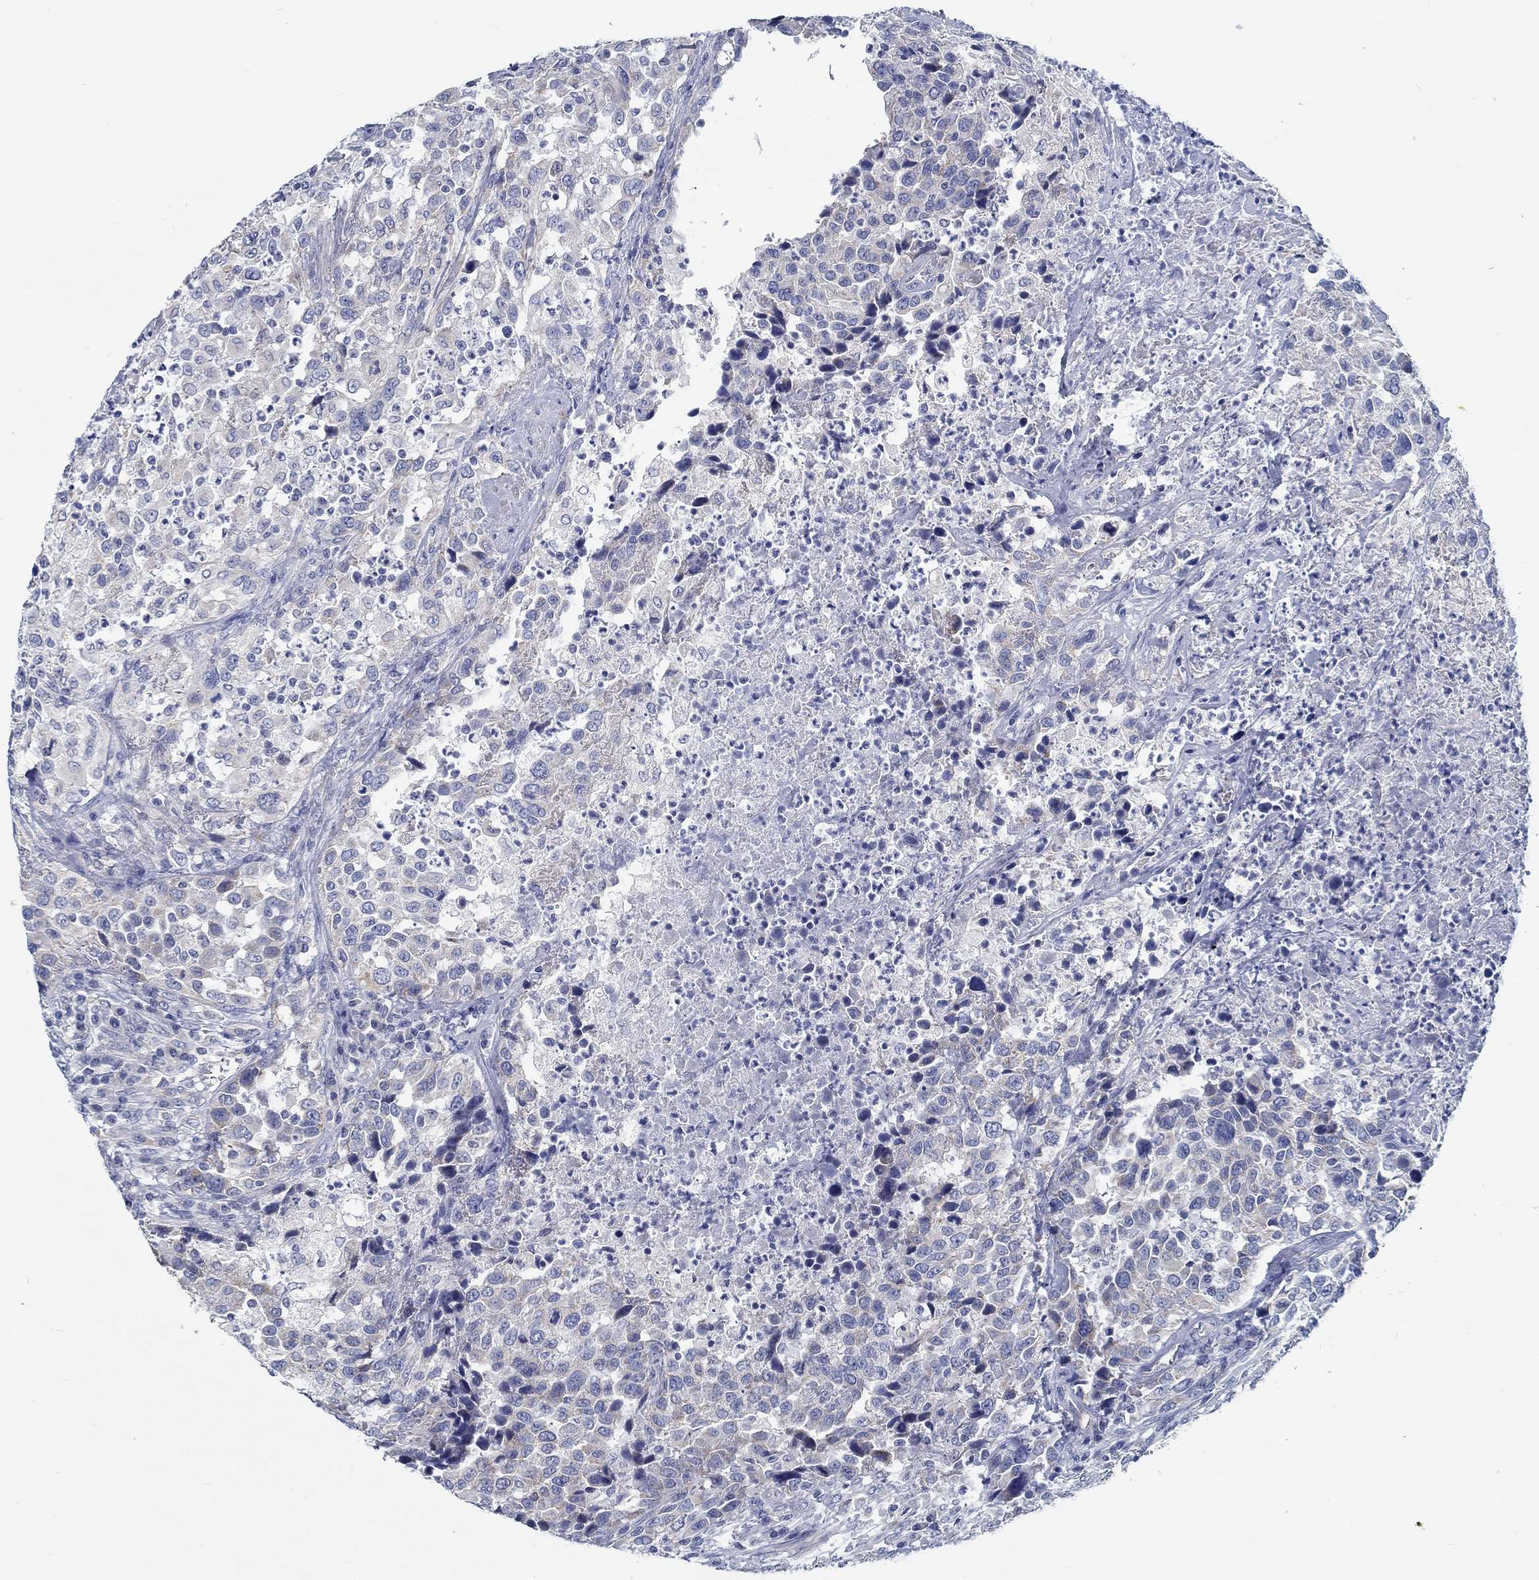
{"staining": {"intensity": "weak", "quantity": "<25%", "location": "cytoplasmic/membranous"}, "tissue": "urothelial cancer", "cell_type": "Tumor cells", "image_type": "cancer", "snomed": [{"axis": "morphology", "description": "Urothelial carcinoma, NOS"}, {"axis": "morphology", "description": "Urothelial carcinoma, High grade"}, {"axis": "topography", "description": "Urinary bladder"}], "caption": "The IHC micrograph has no significant positivity in tumor cells of urothelial cancer tissue.", "gene": "MYBPC1", "patient": {"sex": "female", "age": 64}}